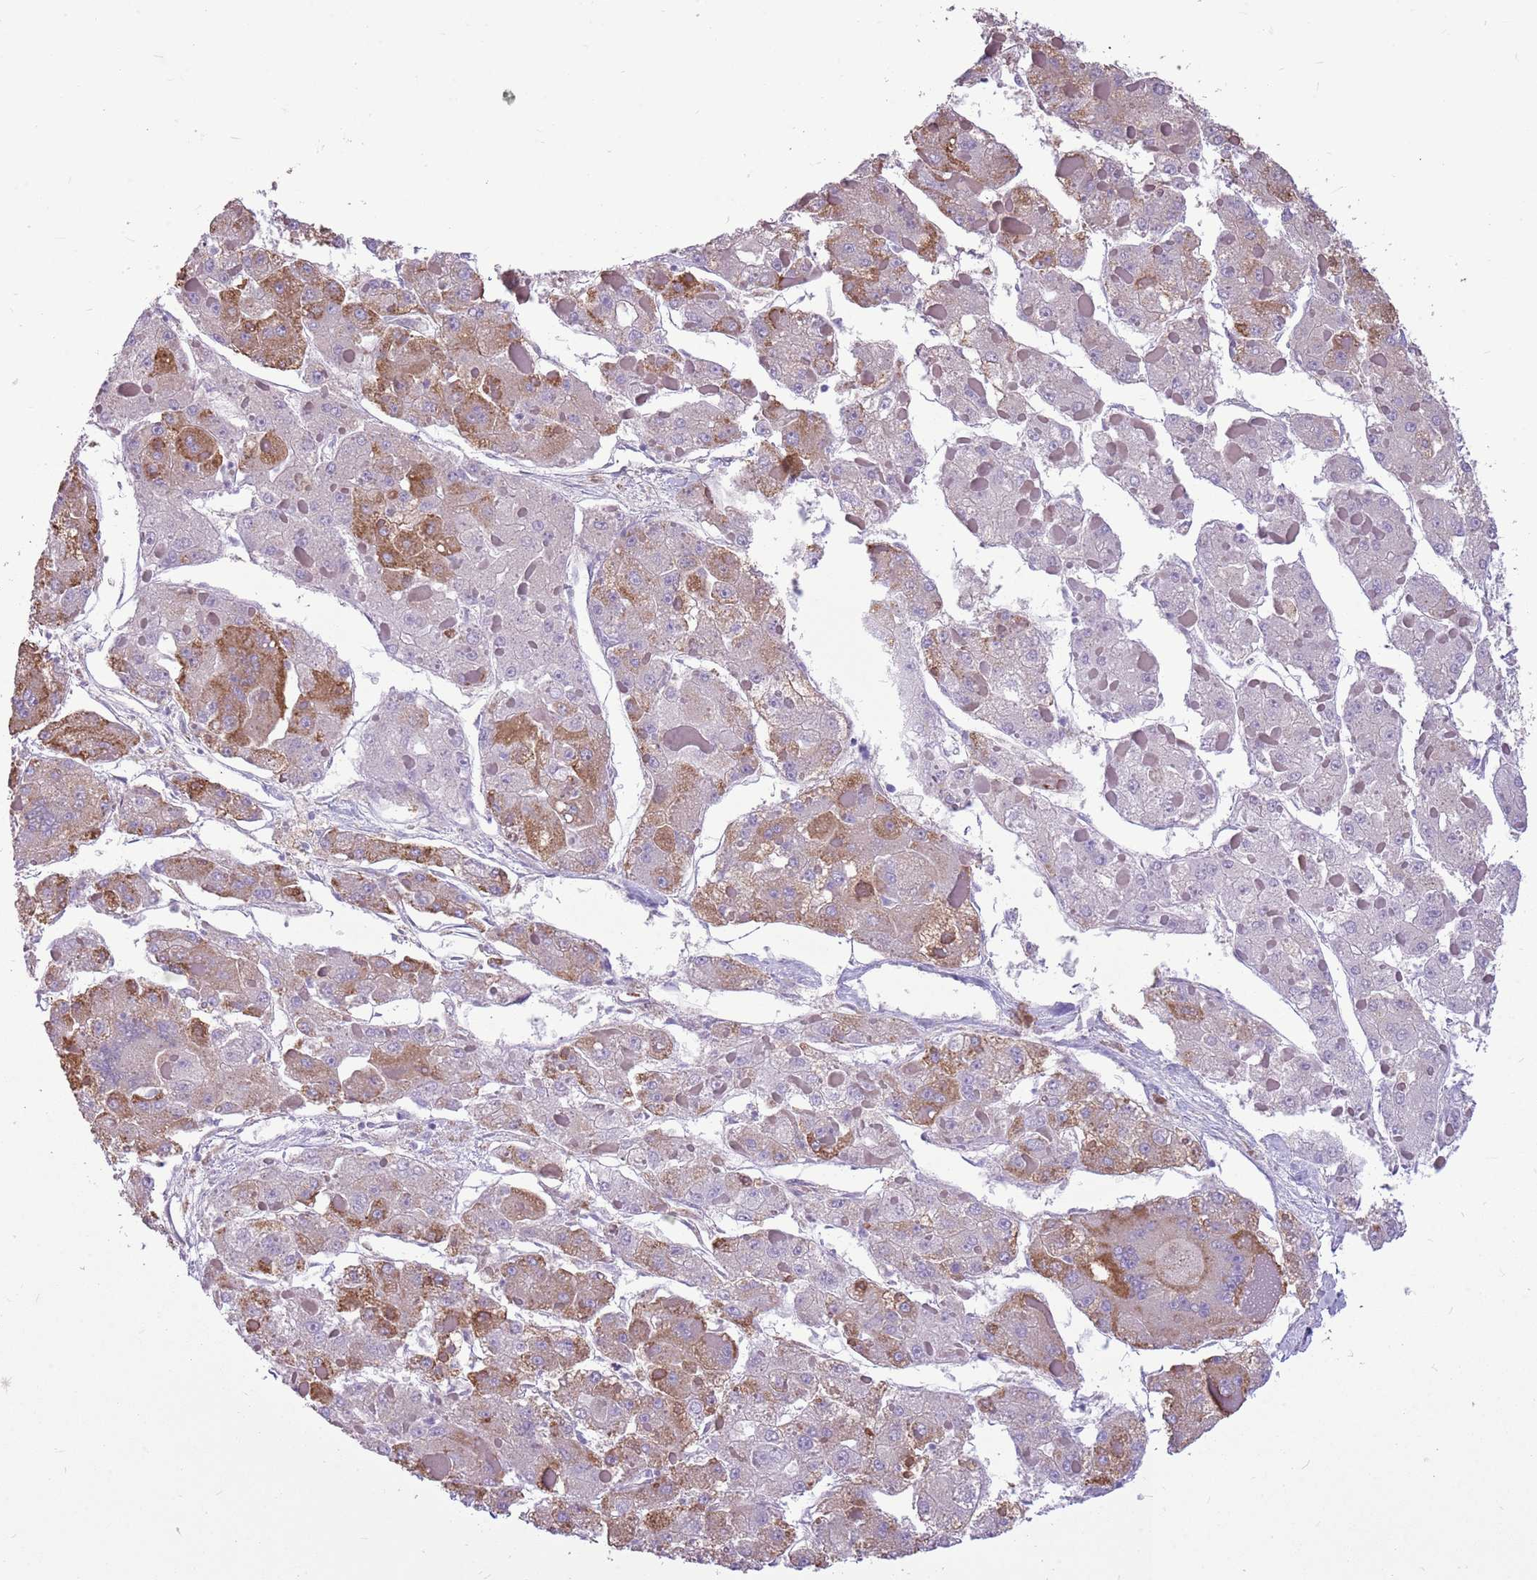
{"staining": {"intensity": "moderate", "quantity": "<25%", "location": "cytoplasmic/membranous"}, "tissue": "liver cancer", "cell_type": "Tumor cells", "image_type": "cancer", "snomed": [{"axis": "morphology", "description": "Carcinoma, Hepatocellular, NOS"}, {"axis": "topography", "description": "Liver"}], "caption": "A histopathology image of human liver cancer (hepatocellular carcinoma) stained for a protein shows moderate cytoplasmic/membranous brown staining in tumor cells.", "gene": "KCTD19", "patient": {"sex": "female", "age": 73}}